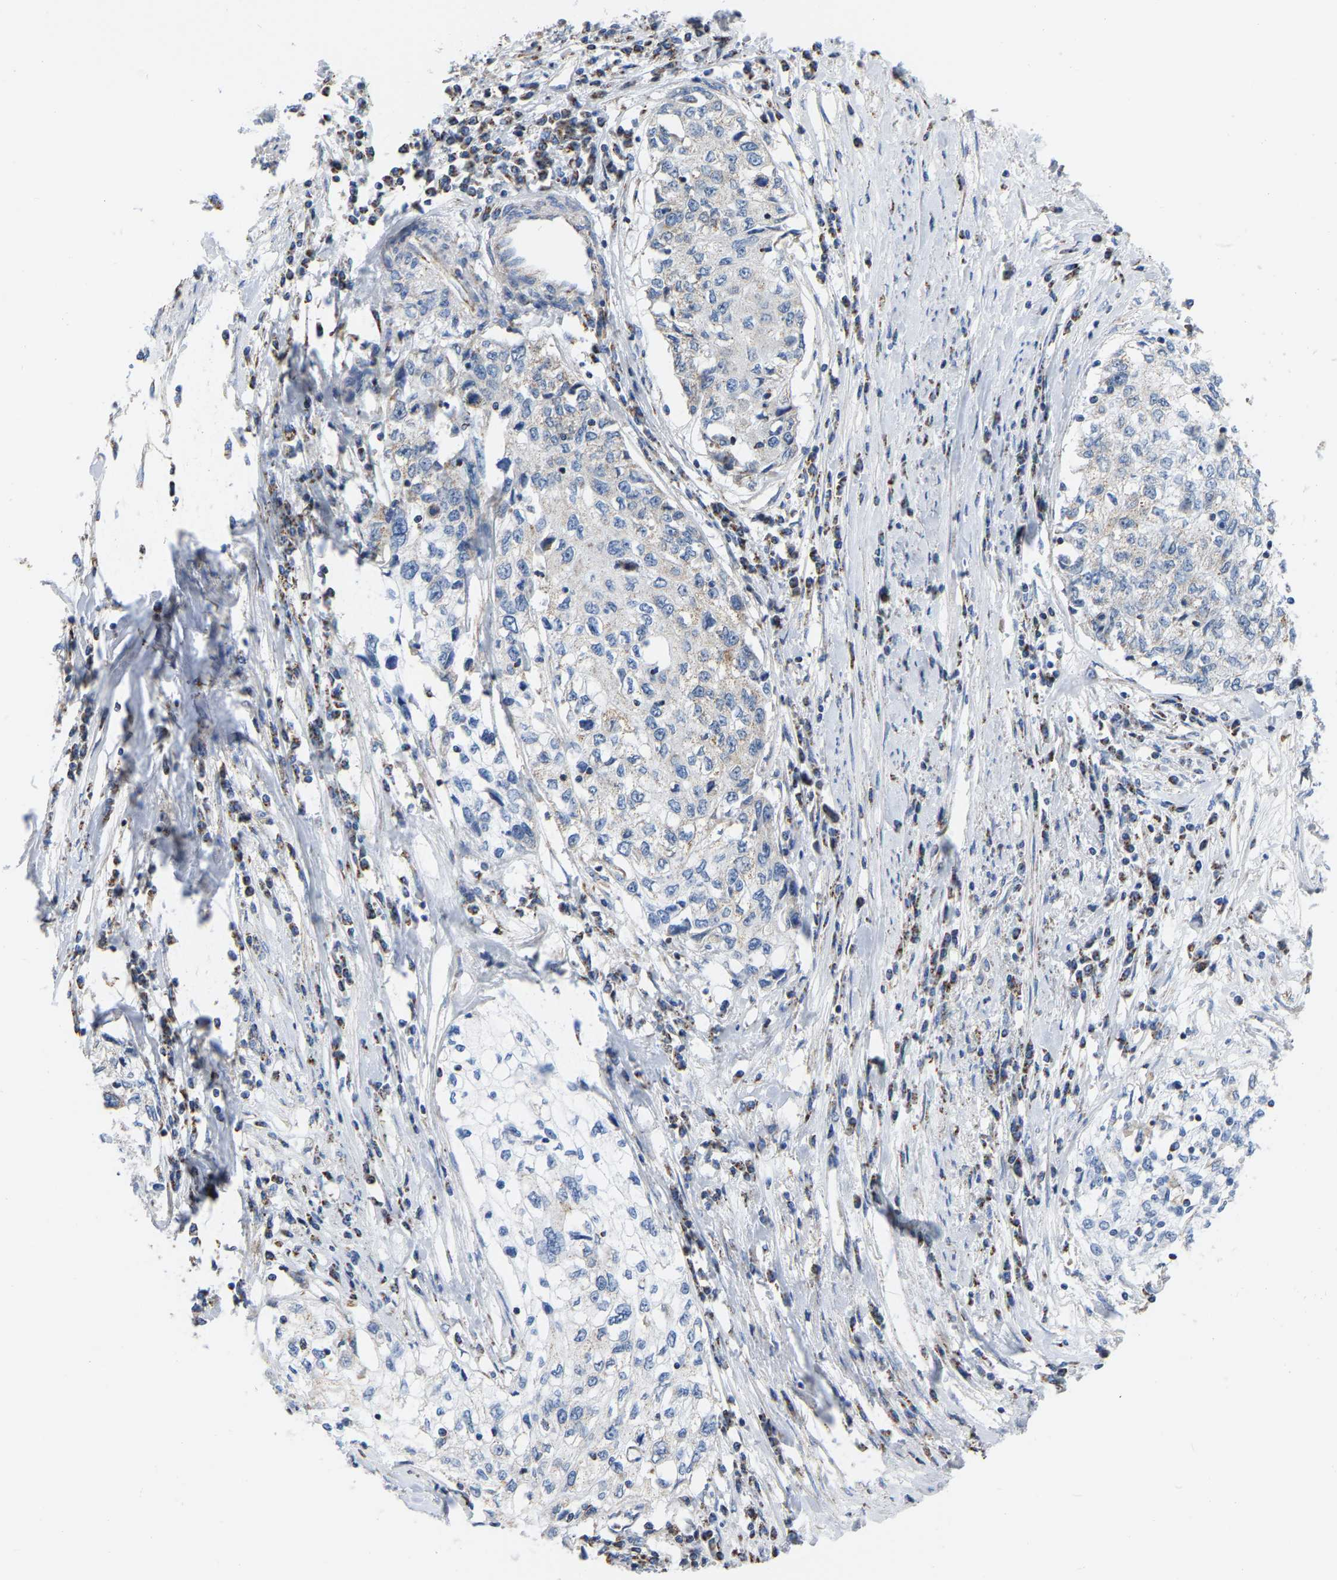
{"staining": {"intensity": "negative", "quantity": "none", "location": "none"}, "tissue": "cervical cancer", "cell_type": "Tumor cells", "image_type": "cancer", "snomed": [{"axis": "morphology", "description": "Squamous cell carcinoma, NOS"}, {"axis": "topography", "description": "Cervix"}], "caption": "Cervical cancer (squamous cell carcinoma) was stained to show a protein in brown. There is no significant positivity in tumor cells. The staining was performed using DAB to visualize the protein expression in brown, while the nuclei were stained in blue with hematoxylin (Magnification: 20x).", "gene": "CBLB", "patient": {"sex": "female", "age": 57}}